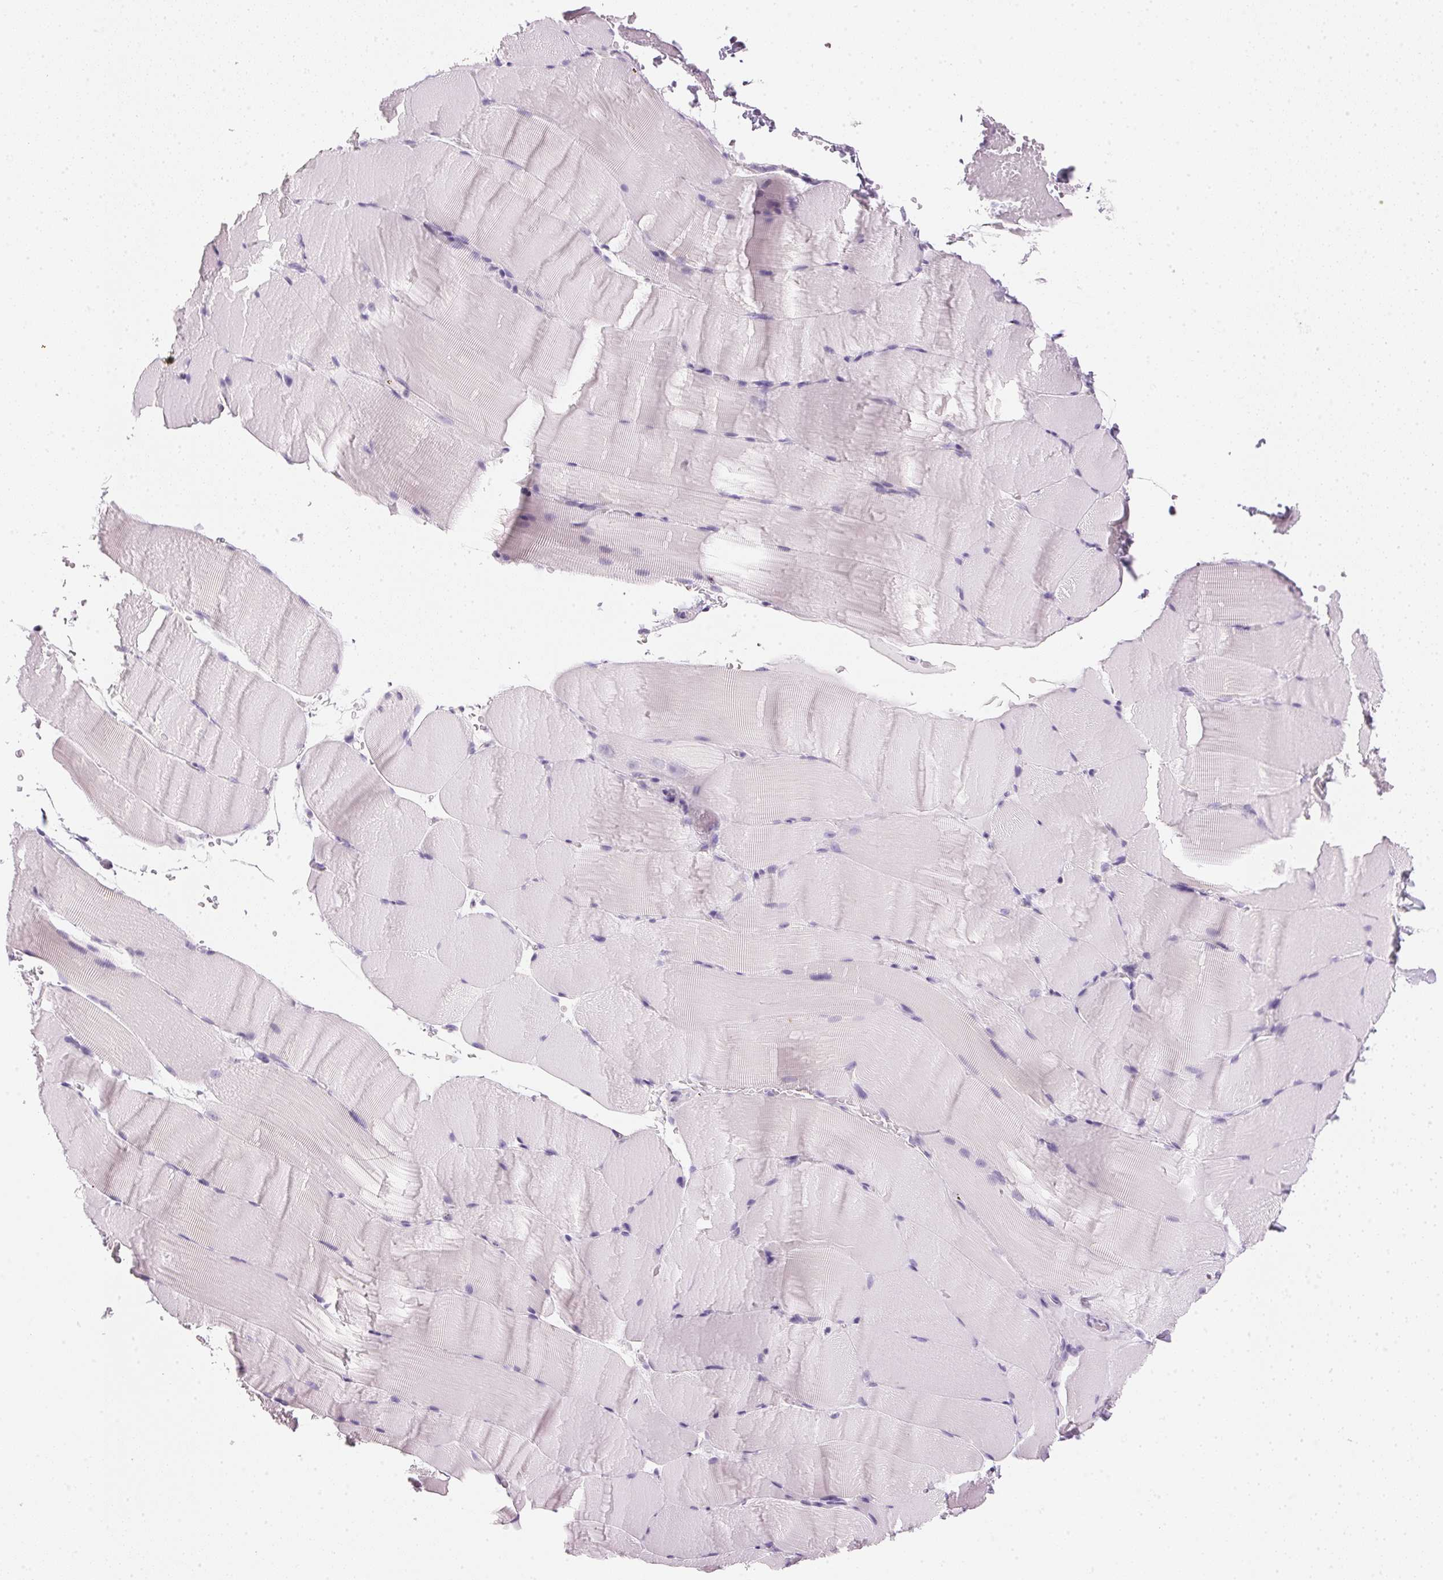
{"staining": {"intensity": "negative", "quantity": "none", "location": "none"}, "tissue": "skeletal muscle", "cell_type": "Myocytes", "image_type": "normal", "snomed": [{"axis": "morphology", "description": "Normal tissue, NOS"}, {"axis": "topography", "description": "Skeletal muscle"}], "caption": "Myocytes show no significant protein positivity in benign skeletal muscle. (DAB (3,3'-diaminobenzidine) immunohistochemistry (IHC) visualized using brightfield microscopy, high magnification).", "gene": "IGFBP1", "patient": {"sex": "female", "age": 37}}